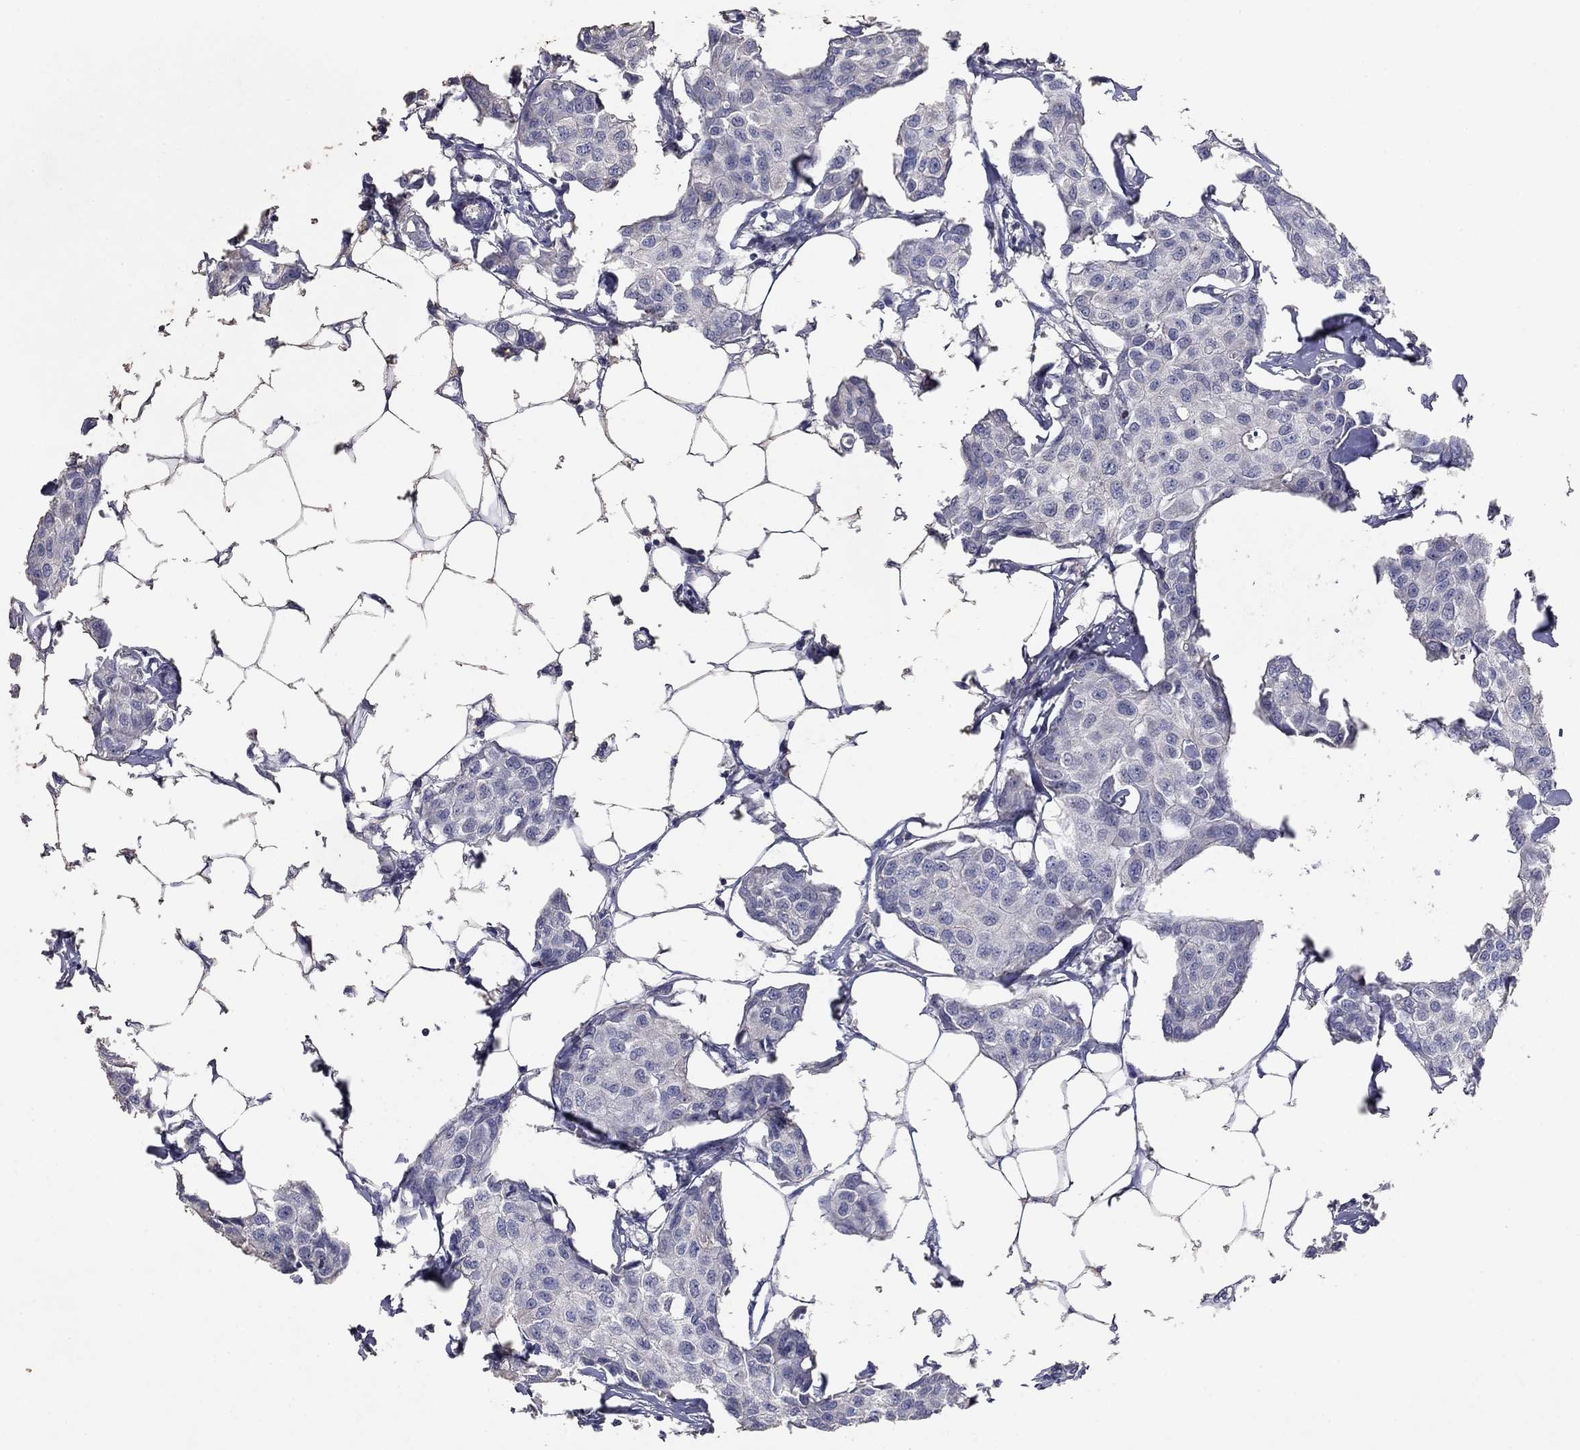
{"staining": {"intensity": "negative", "quantity": "none", "location": "none"}, "tissue": "breast cancer", "cell_type": "Tumor cells", "image_type": "cancer", "snomed": [{"axis": "morphology", "description": "Duct carcinoma"}, {"axis": "topography", "description": "Breast"}], "caption": "IHC of breast cancer (invasive ductal carcinoma) exhibits no positivity in tumor cells. (DAB (3,3'-diaminobenzidine) immunohistochemistry (IHC) visualized using brightfield microscopy, high magnification).", "gene": "PTGDS", "patient": {"sex": "female", "age": 80}}